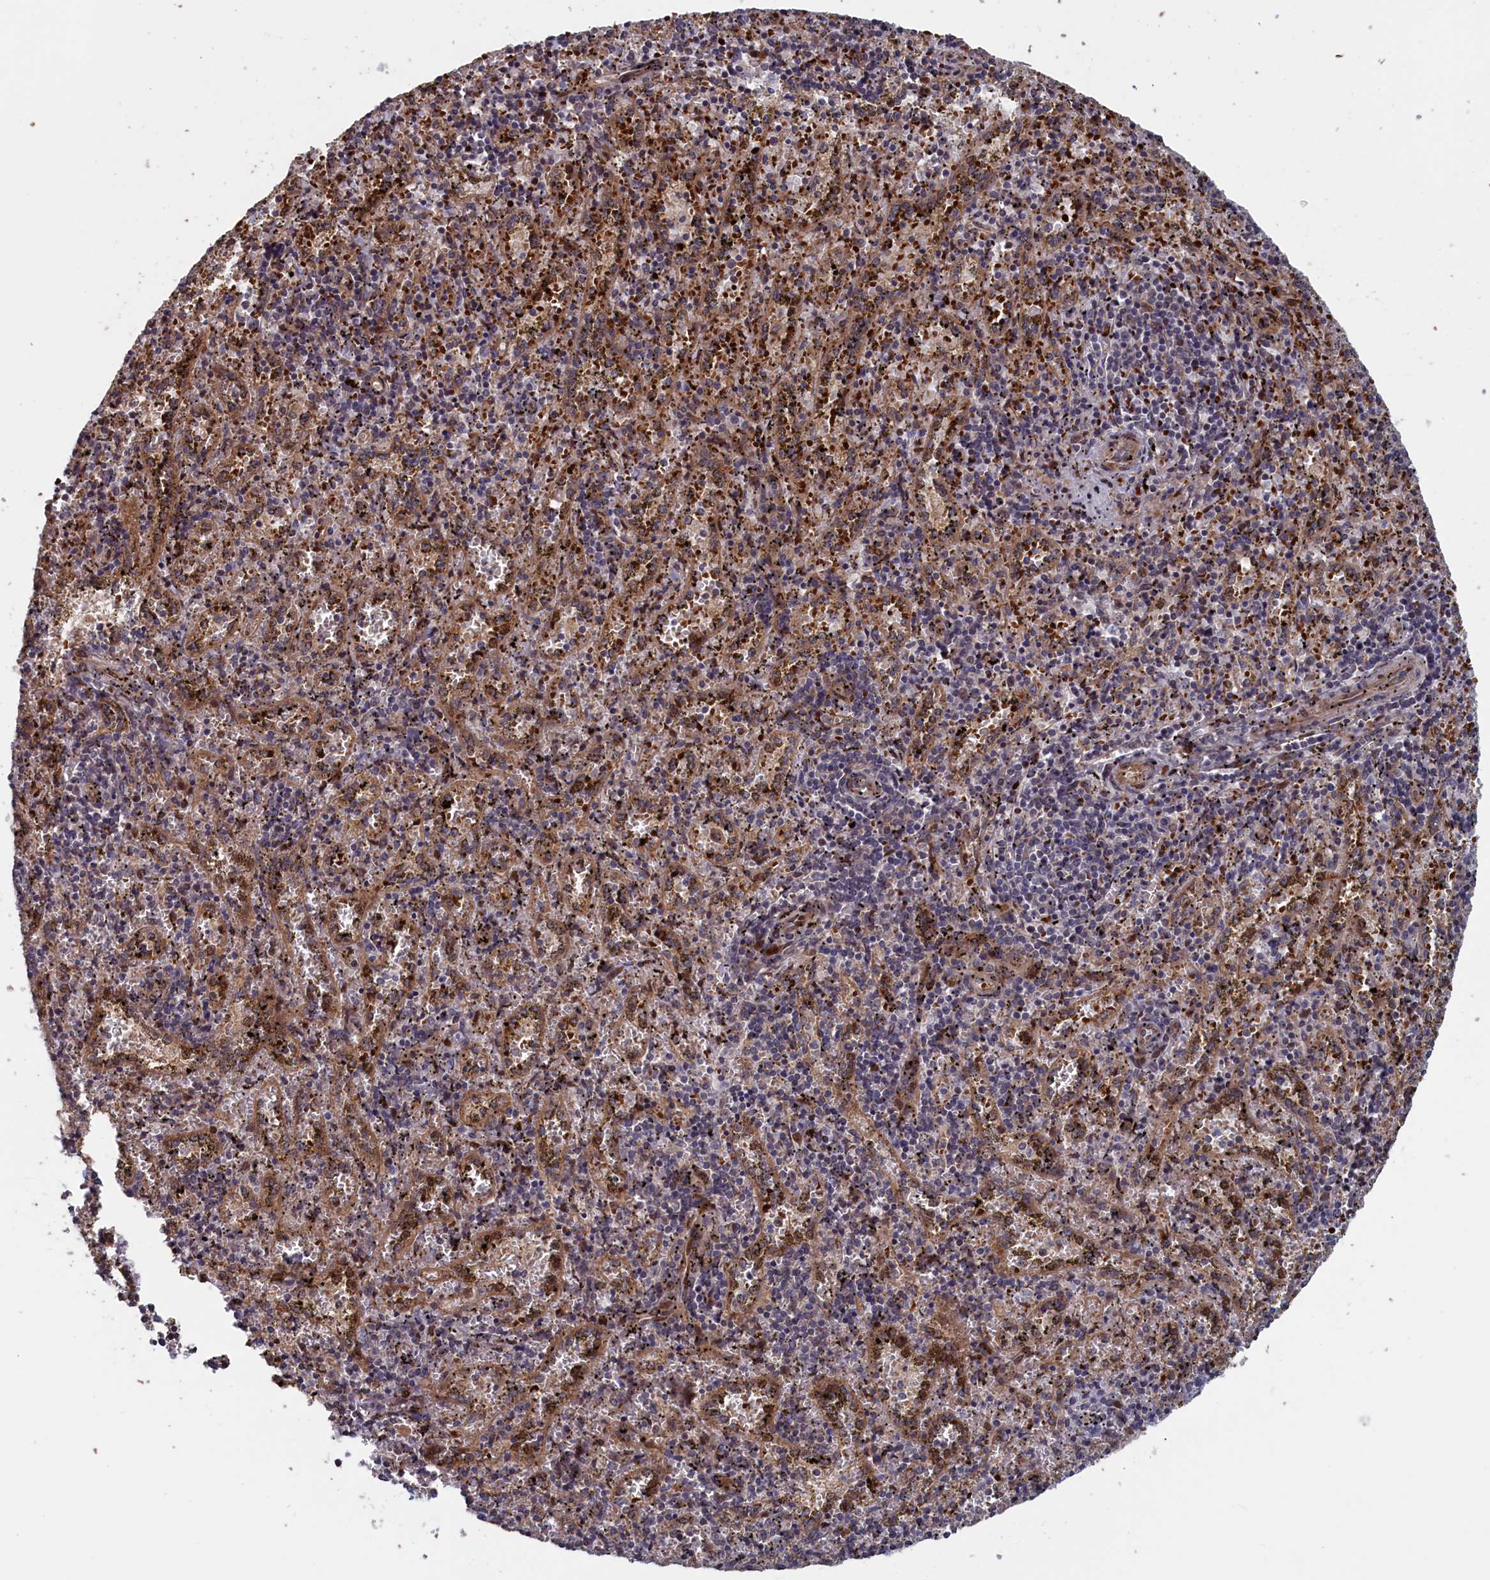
{"staining": {"intensity": "negative", "quantity": "none", "location": "none"}, "tissue": "spleen", "cell_type": "Cells in red pulp", "image_type": "normal", "snomed": [{"axis": "morphology", "description": "Normal tissue, NOS"}, {"axis": "topography", "description": "Spleen"}], "caption": "Image shows no significant protein staining in cells in red pulp of unremarkable spleen.", "gene": "LSG1", "patient": {"sex": "male", "age": 11}}